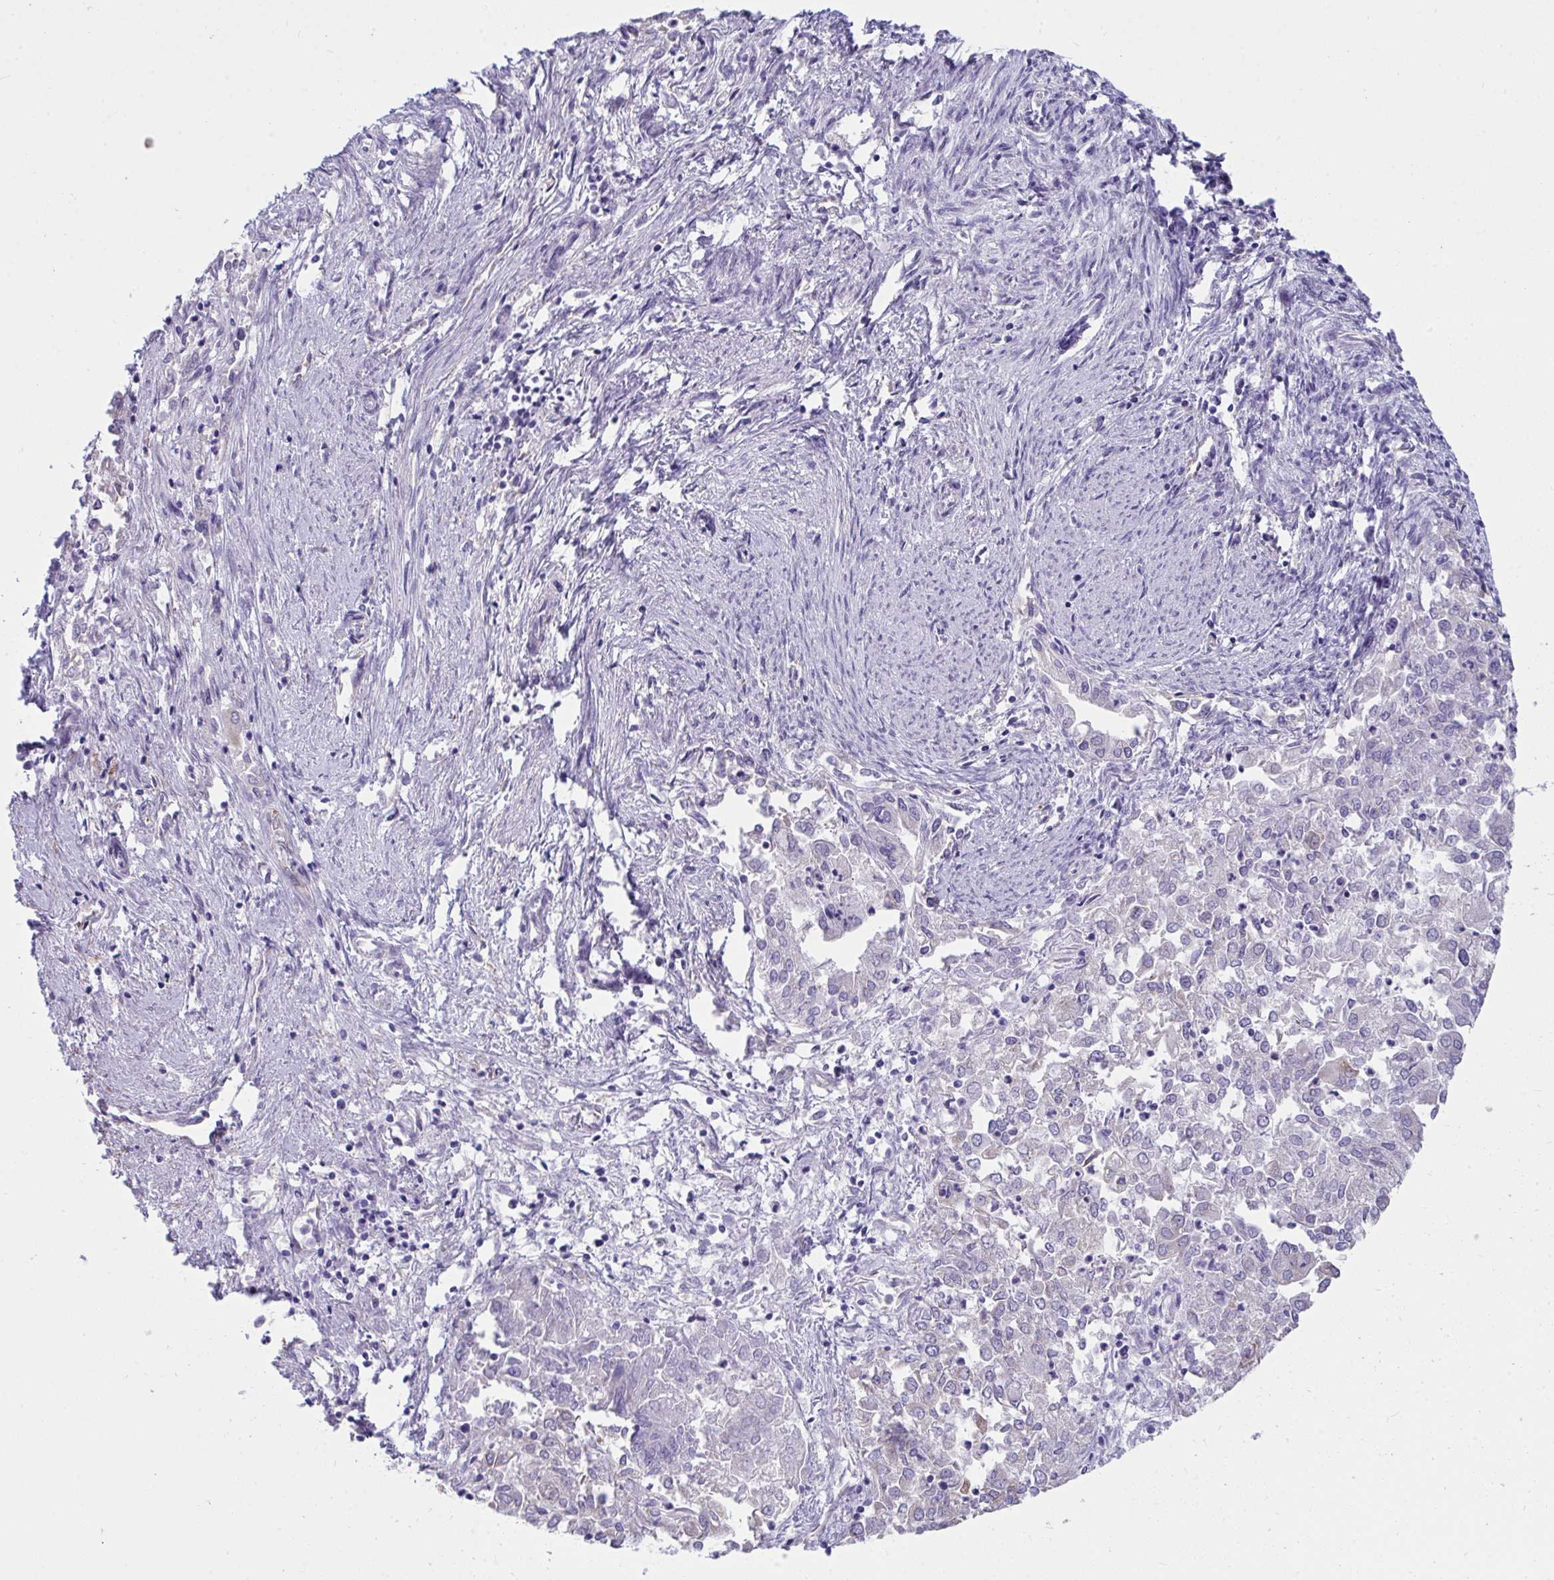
{"staining": {"intensity": "negative", "quantity": "none", "location": "none"}, "tissue": "endometrial cancer", "cell_type": "Tumor cells", "image_type": "cancer", "snomed": [{"axis": "morphology", "description": "Adenocarcinoma, NOS"}, {"axis": "topography", "description": "Endometrium"}], "caption": "The micrograph reveals no significant positivity in tumor cells of endometrial cancer.", "gene": "ASPH", "patient": {"sex": "female", "age": 57}}